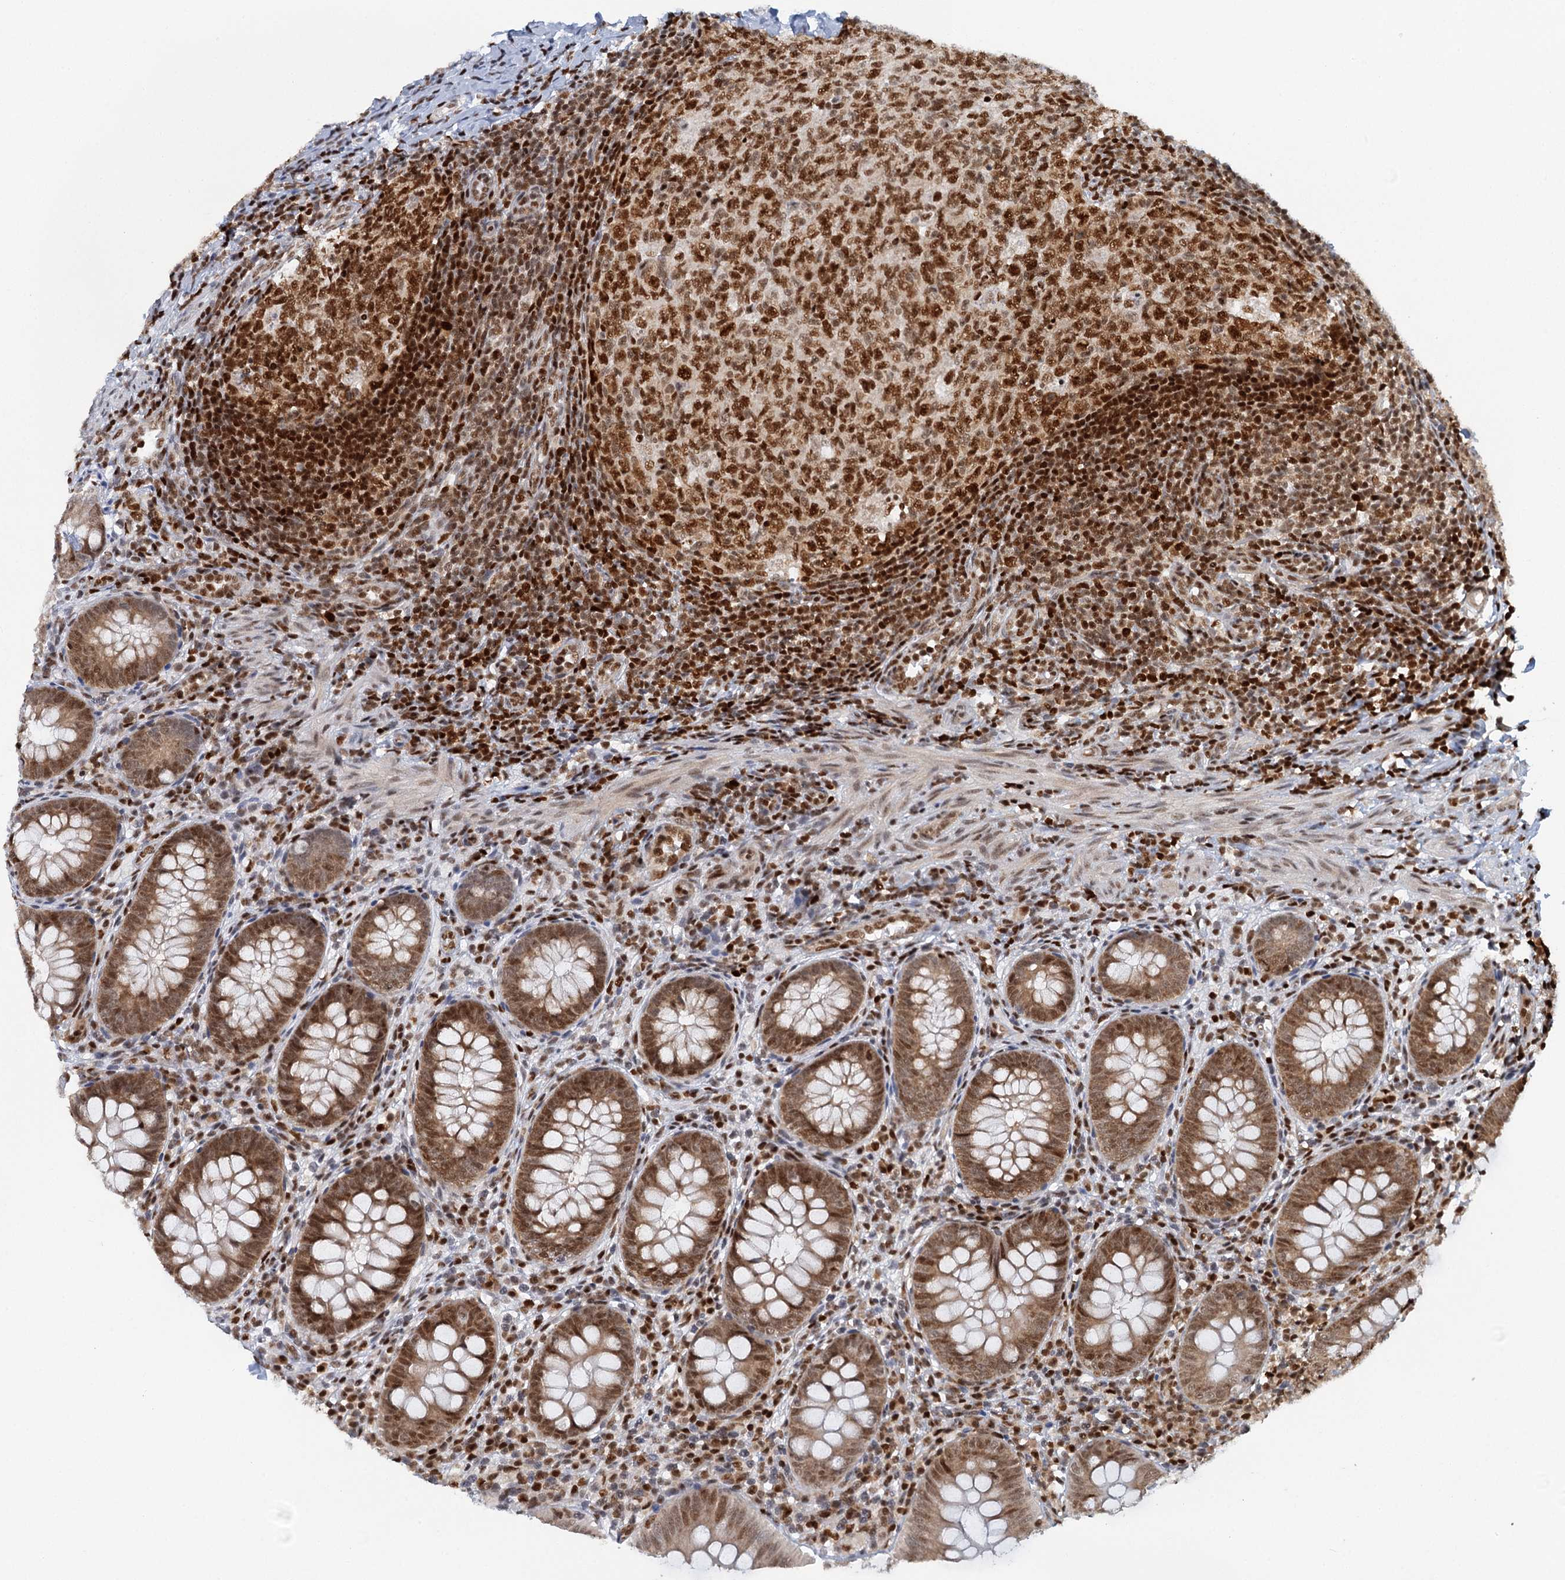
{"staining": {"intensity": "moderate", "quantity": ">75%", "location": "nuclear"}, "tissue": "appendix", "cell_type": "Glandular cells", "image_type": "normal", "snomed": [{"axis": "morphology", "description": "Normal tissue, NOS"}, {"axis": "topography", "description": "Appendix"}], "caption": "High-magnification brightfield microscopy of unremarkable appendix stained with DAB (3,3'-diaminobenzidine) (brown) and counterstained with hematoxylin (blue). glandular cells exhibit moderate nuclear staining is appreciated in about>75% of cells.", "gene": "GPATCH11", "patient": {"sex": "male", "age": 14}}